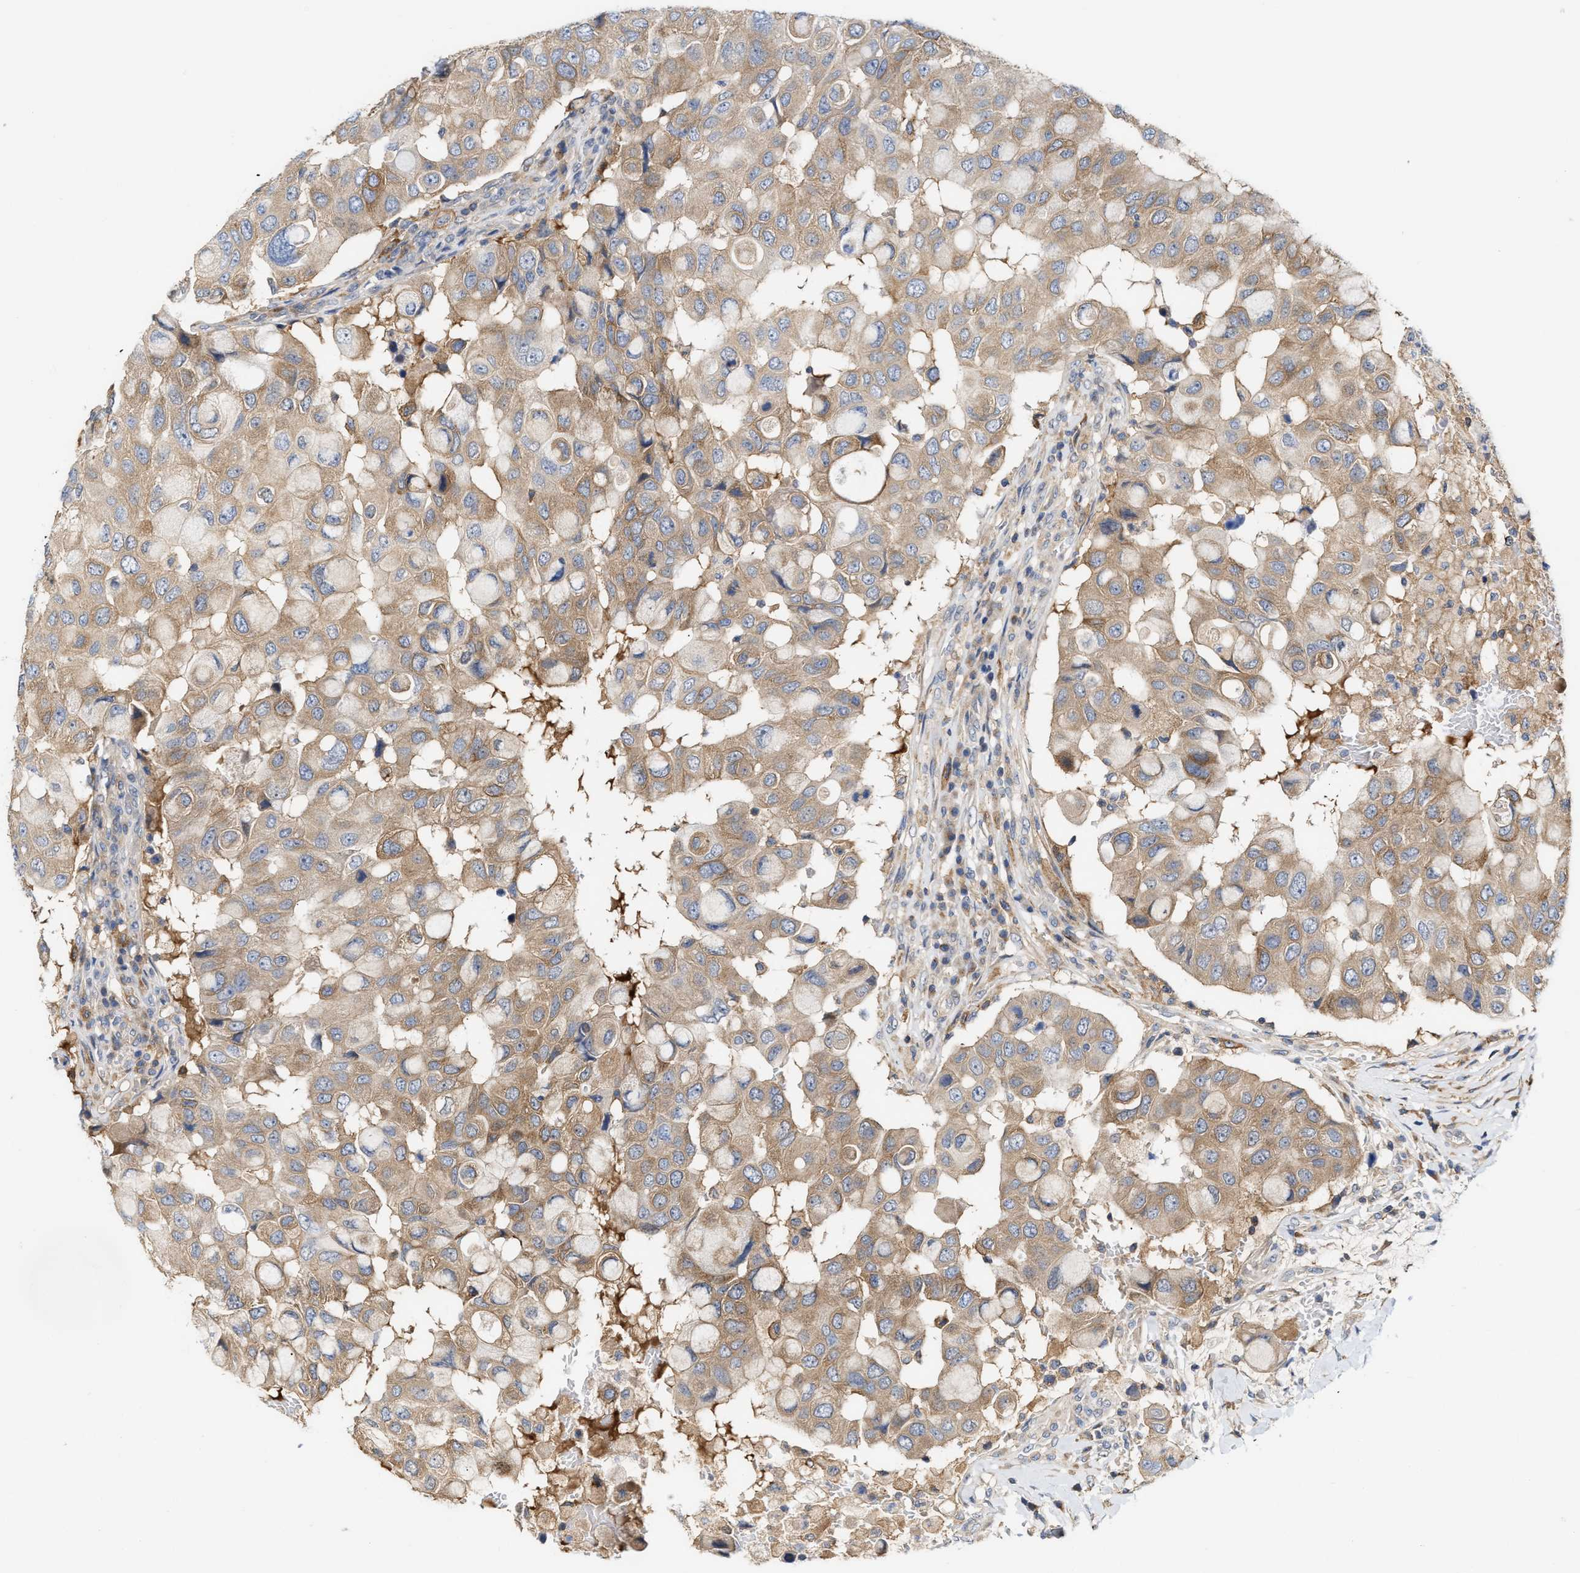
{"staining": {"intensity": "weak", "quantity": ">75%", "location": "cytoplasmic/membranous"}, "tissue": "breast cancer", "cell_type": "Tumor cells", "image_type": "cancer", "snomed": [{"axis": "morphology", "description": "Duct carcinoma"}, {"axis": "topography", "description": "Breast"}], "caption": "Weak cytoplasmic/membranous protein expression is present in about >75% of tumor cells in breast cancer. Immunohistochemistry stains the protein in brown and the nuclei are stained blue.", "gene": "BBLN", "patient": {"sex": "female", "age": 27}}